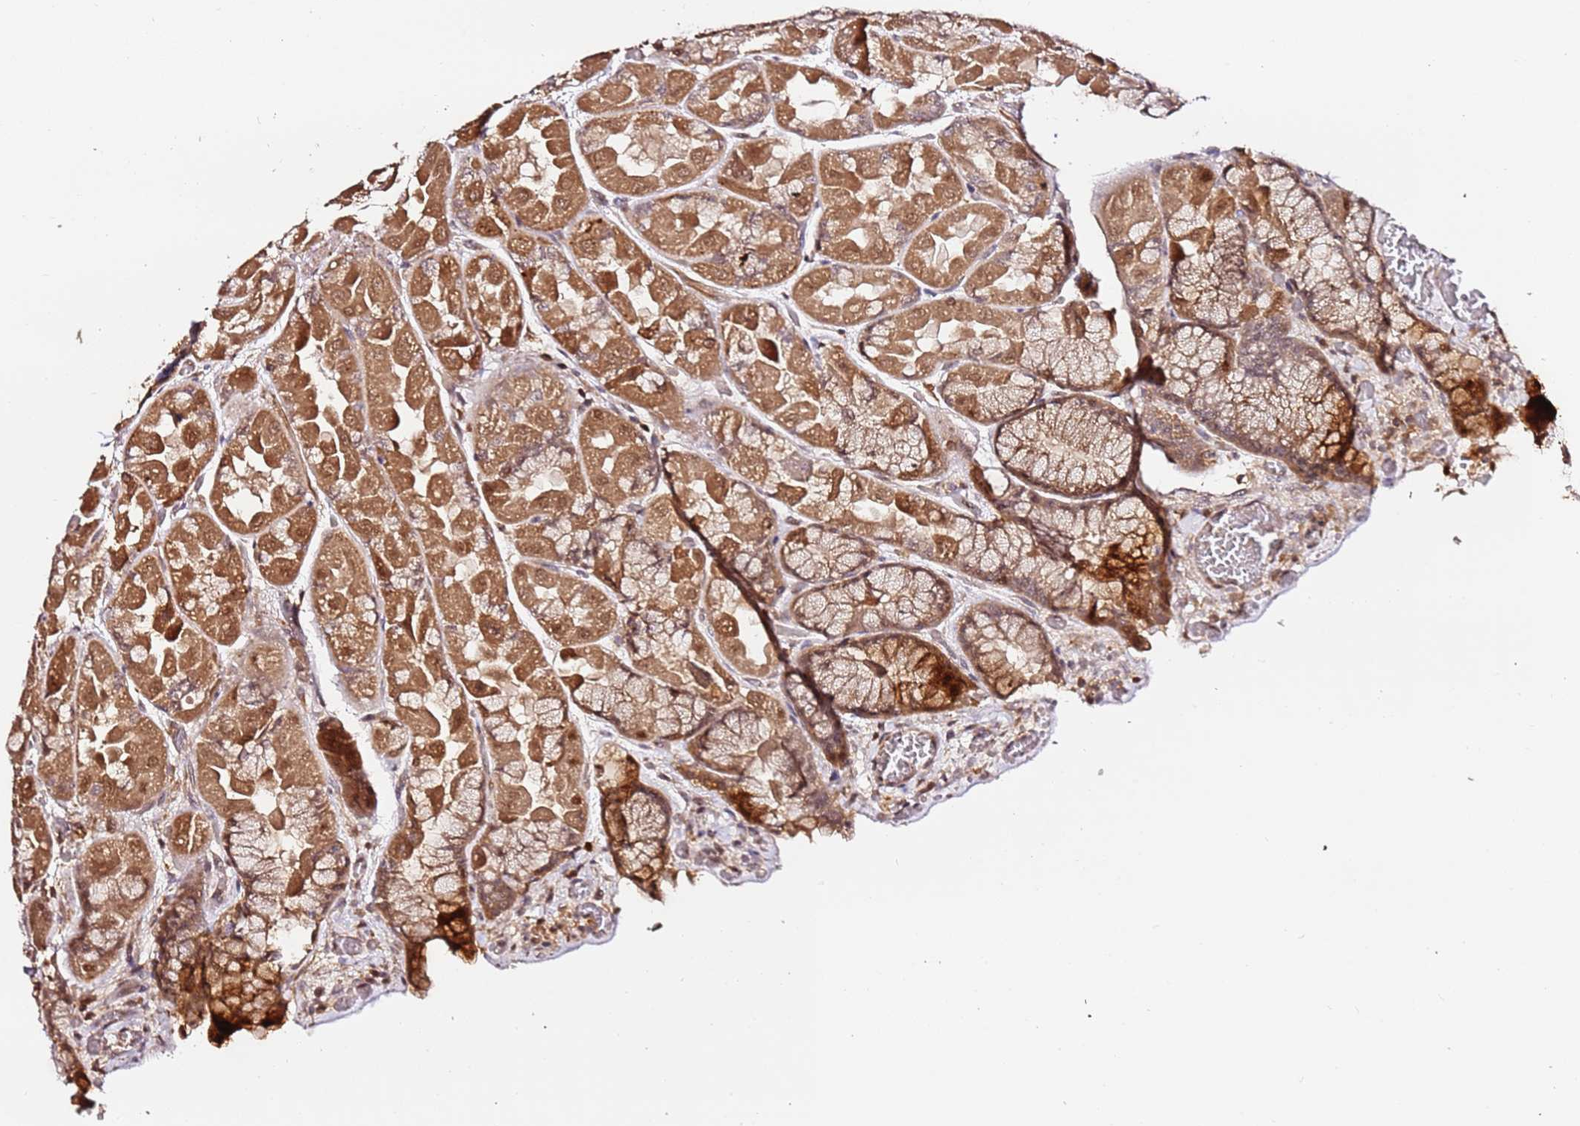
{"staining": {"intensity": "strong", "quantity": ">75%", "location": "cytoplasmic/membranous"}, "tissue": "stomach", "cell_type": "Glandular cells", "image_type": "normal", "snomed": [{"axis": "morphology", "description": "Normal tissue, NOS"}, {"axis": "topography", "description": "Stomach"}], "caption": "A brown stain labels strong cytoplasmic/membranous positivity of a protein in glandular cells of benign stomach. The staining was performed using DAB (3,3'-diaminobenzidine), with brown indicating positive protein expression. Nuclei are stained blue with hematoxylin.", "gene": "OR5V1", "patient": {"sex": "female", "age": 61}}